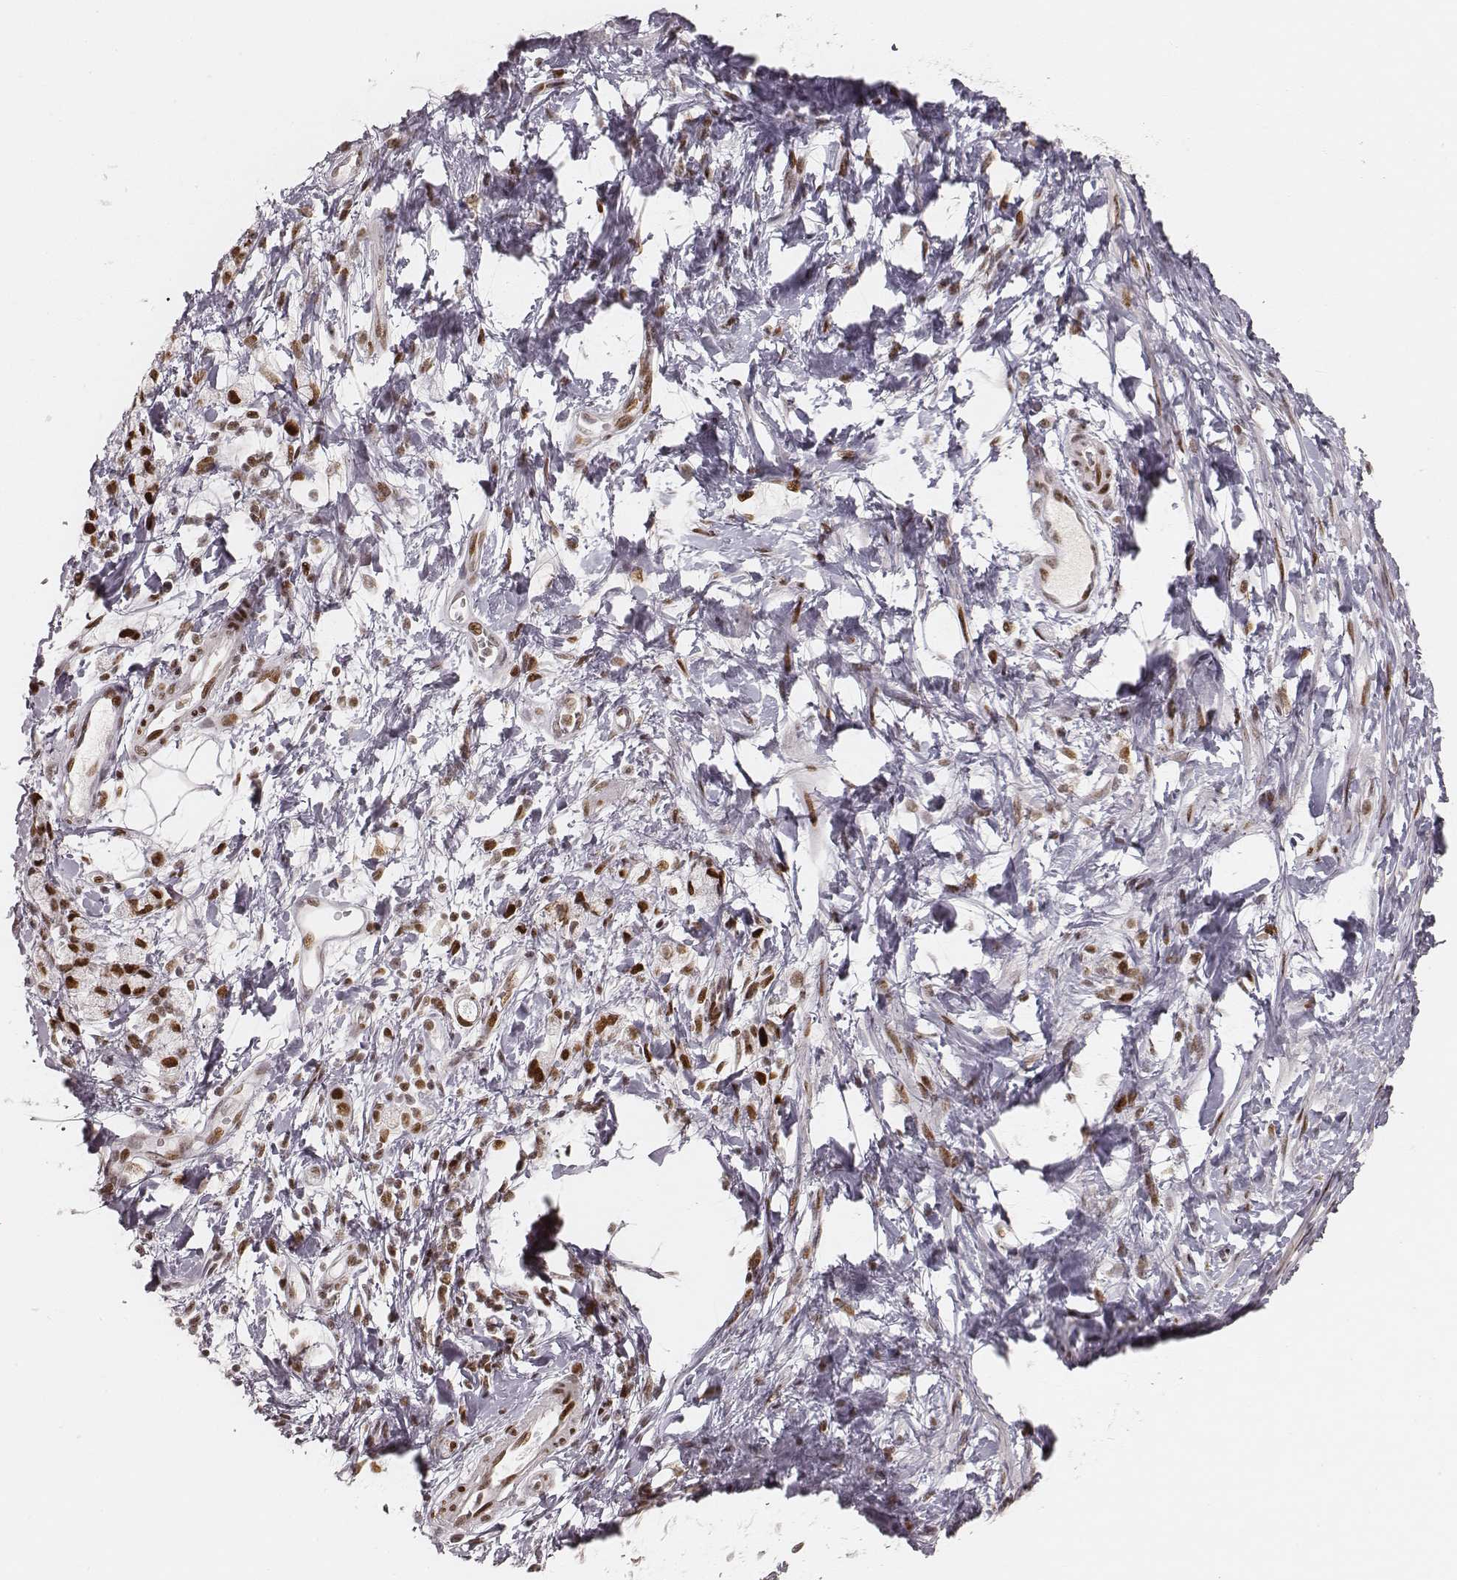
{"staining": {"intensity": "moderate", "quantity": ">75%", "location": "nuclear"}, "tissue": "stomach cancer", "cell_type": "Tumor cells", "image_type": "cancer", "snomed": [{"axis": "morphology", "description": "Adenocarcinoma, NOS"}, {"axis": "topography", "description": "Stomach"}], "caption": "A brown stain labels moderate nuclear staining of a protein in human stomach cancer tumor cells.", "gene": "HNRNPC", "patient": {"sex": "male", "age": 58}}